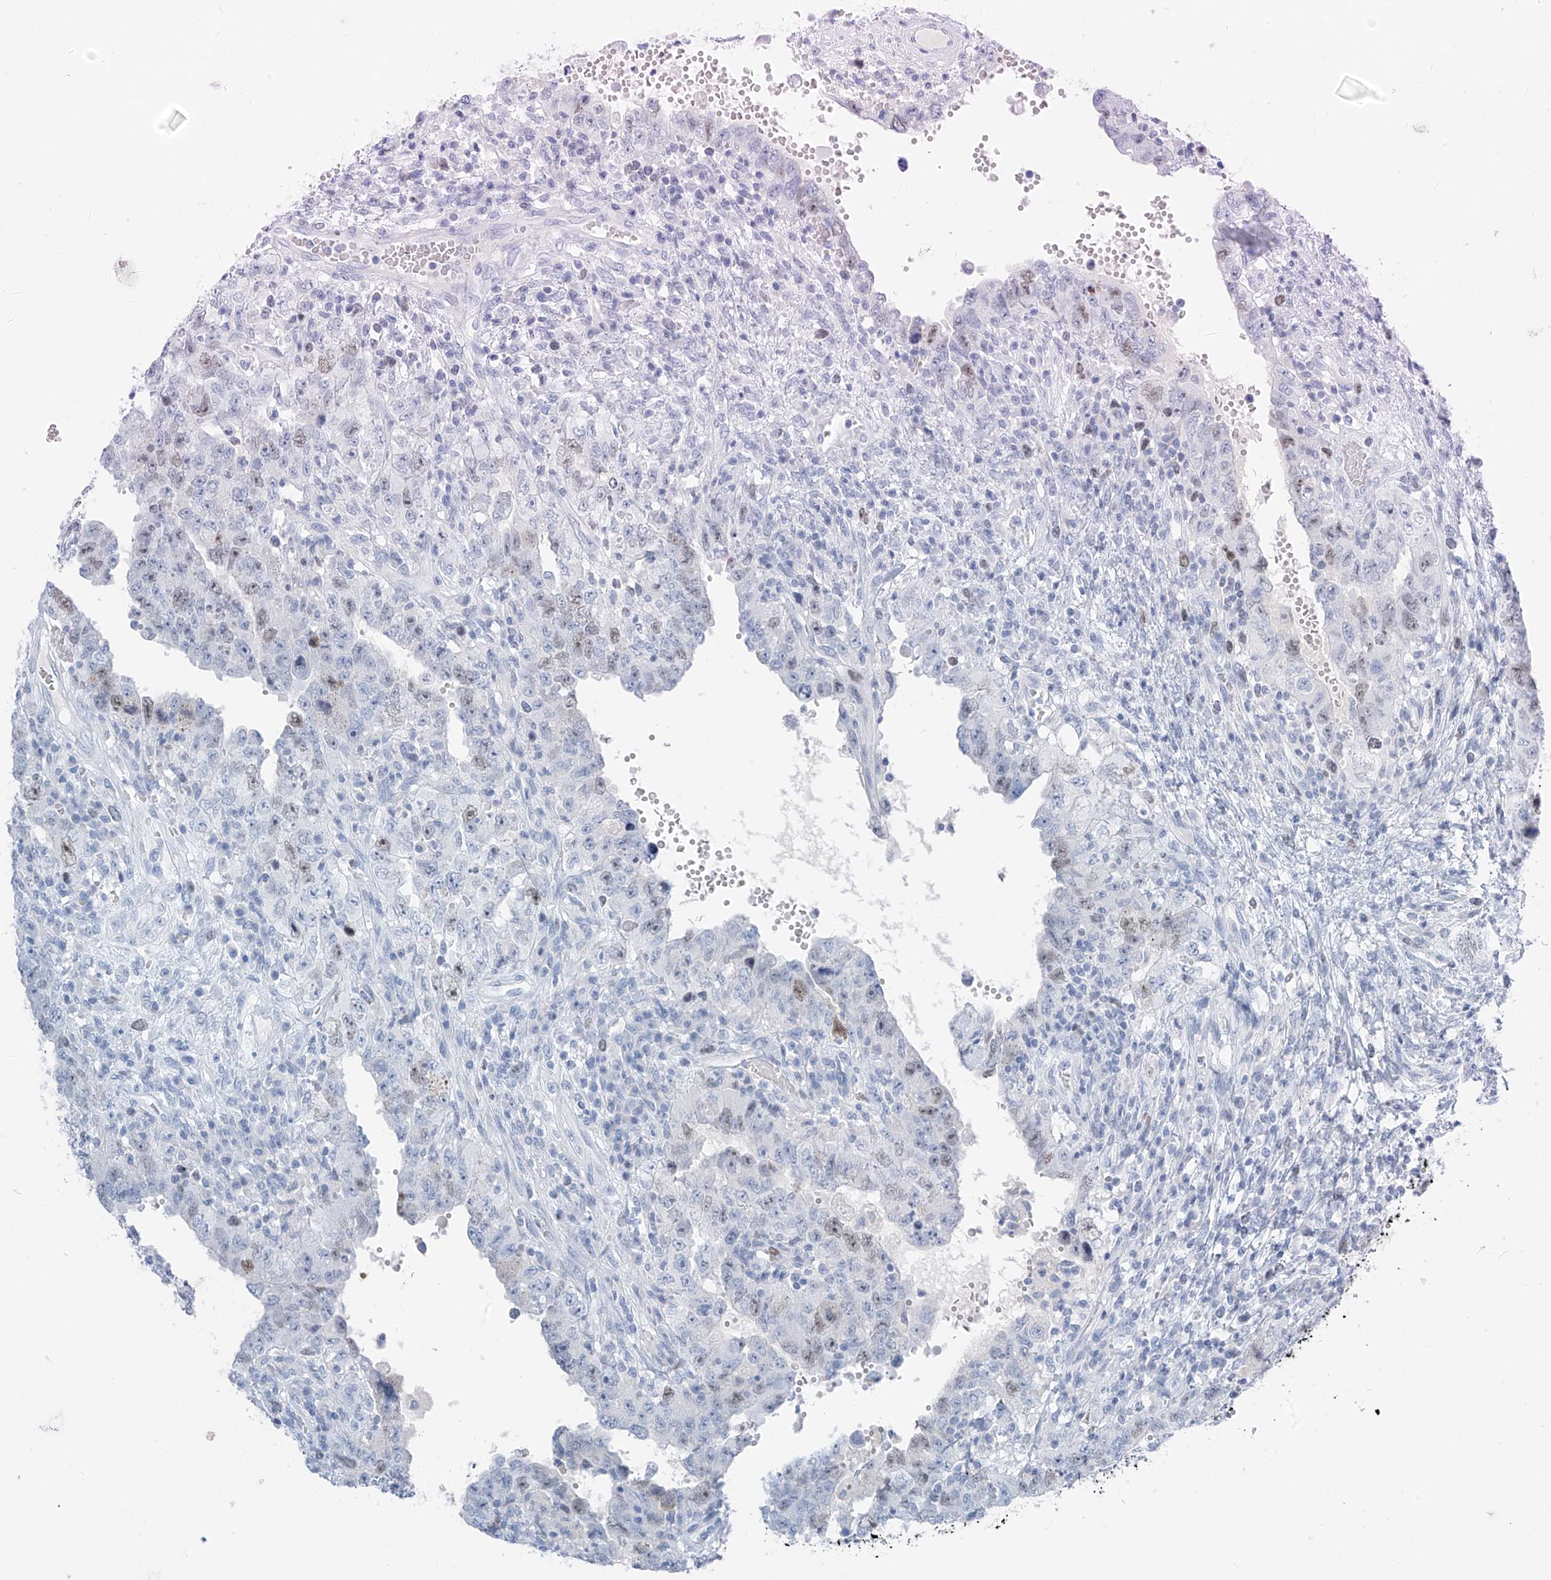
{"staining": {"intensity": "weak", "quantity": "<25%", "location": "nuclear"}, "tissue": "testis cancer", "cell_type": "Tumor cells", "image_type": "cancer", "snomed": [{"axis": "morphology", "description": "Carcinoma, Embryonal, NOS"}, {"axis": "topography", "description": "Testis"}], "caption": "Tumor cells are negative for protein expression in human testis cancer (embryonal carcinoma).", "gene": "SGO2", "patient": {"sex": "male", "age": 26}}